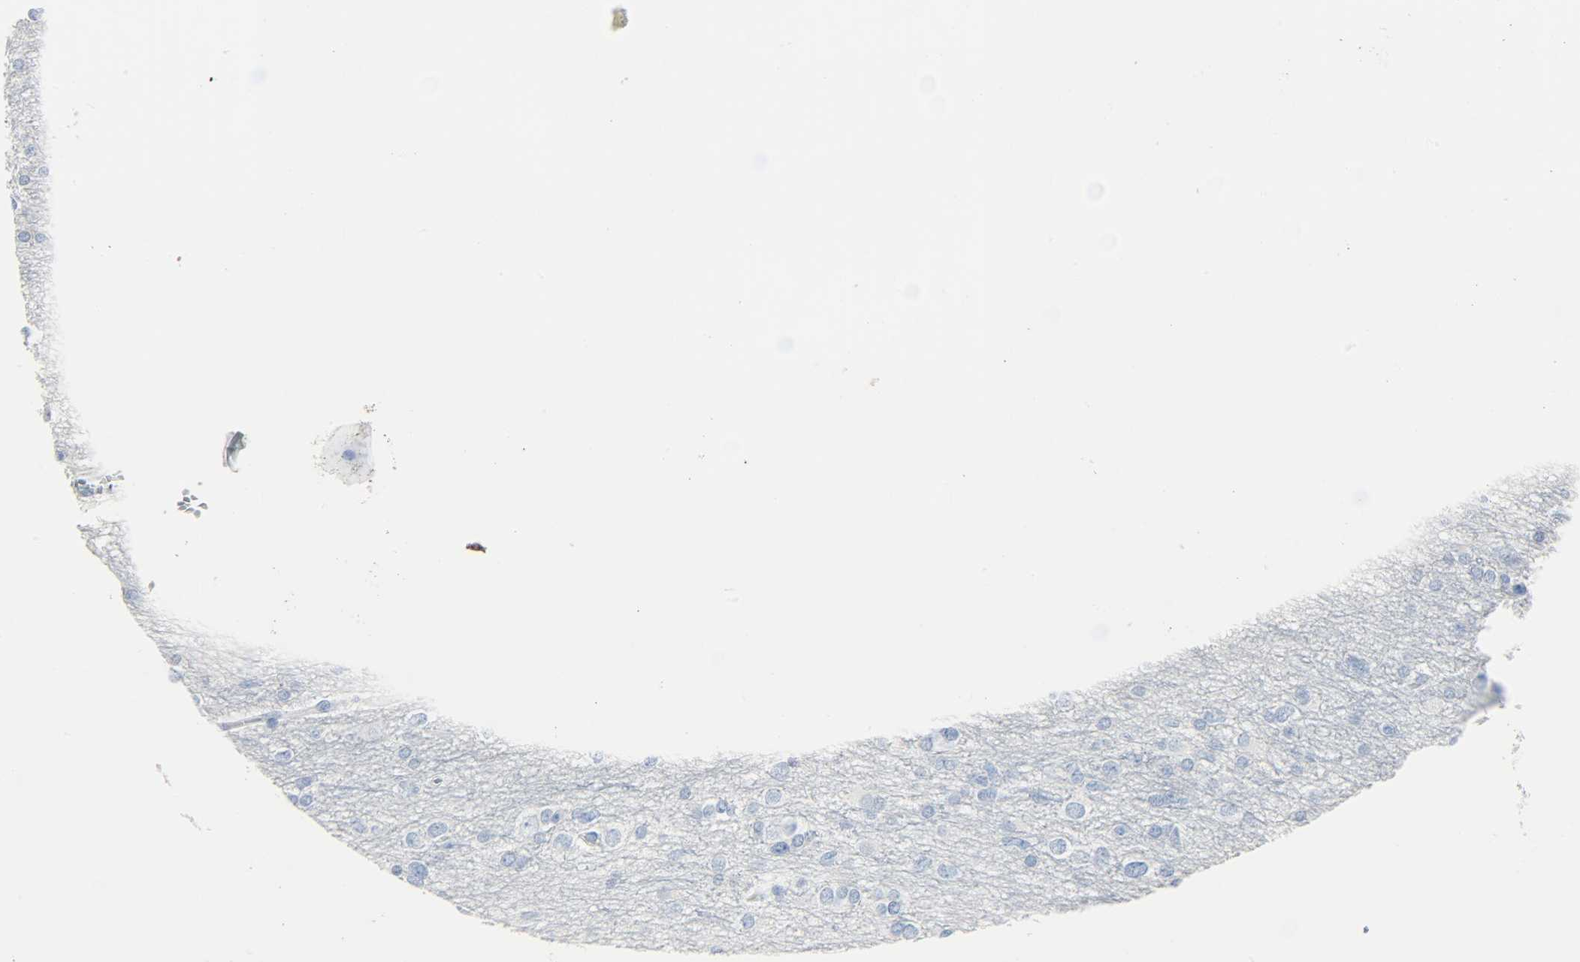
{"staining": {"intensity": "negative", "quantity": "none", "location": "none"}, "tissue": "glioma", "cell_type": "Tumor cells", "image_type": "cancer", "snomed": [{"axis": "morphology", "description": "Glioma, malignant, Low grade"}, {"axis": "topography", "description": "Brain"}], "caption": "This is a photomicrograph of immunohistochemistry (IHC) staining of malignant low-grade glioma, which shows no staining in tumor cells.", "gene": "CA3", "patient": {"sex": "male", "age": 42}}